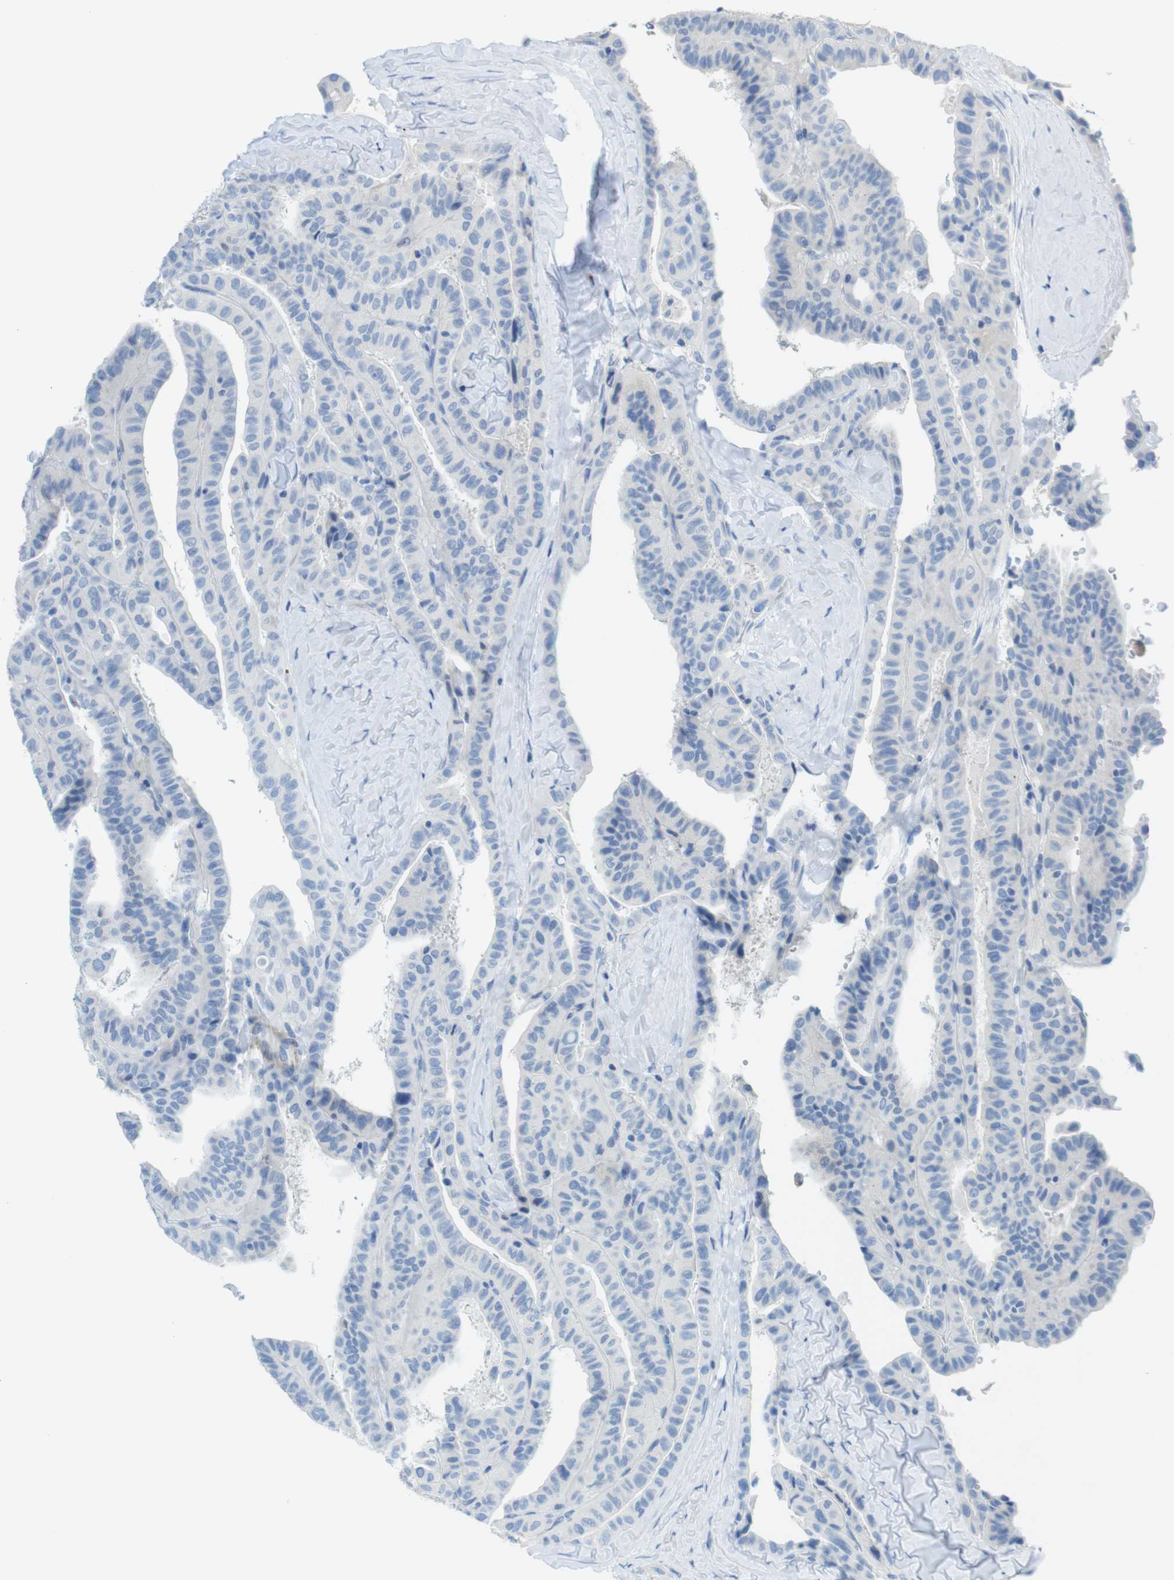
{"staining": {"intensity": "negative", "quantity": "none", "location": "none"}, "tissue": "thyroid cancer", "cell_type": "Tumor cells", "image_type": "cancer", "snomed": [{"axis": "morphology", "description": "Papillary adenocarcinoma, NOS"}, {"axis": "topography", "description": "Thyroid gland"}], "caption": "Immunohistochemistry (IHC) photomicrograph of neoplastic tissue: human papillary adenocarcinoma (thyroid) stained with DAB (3,3'-diaminobenzidine) exhibits no significant protein expression in tumor cells.", "gene": "ASIC5", "patient": {"sex": "male", "age": 77}}